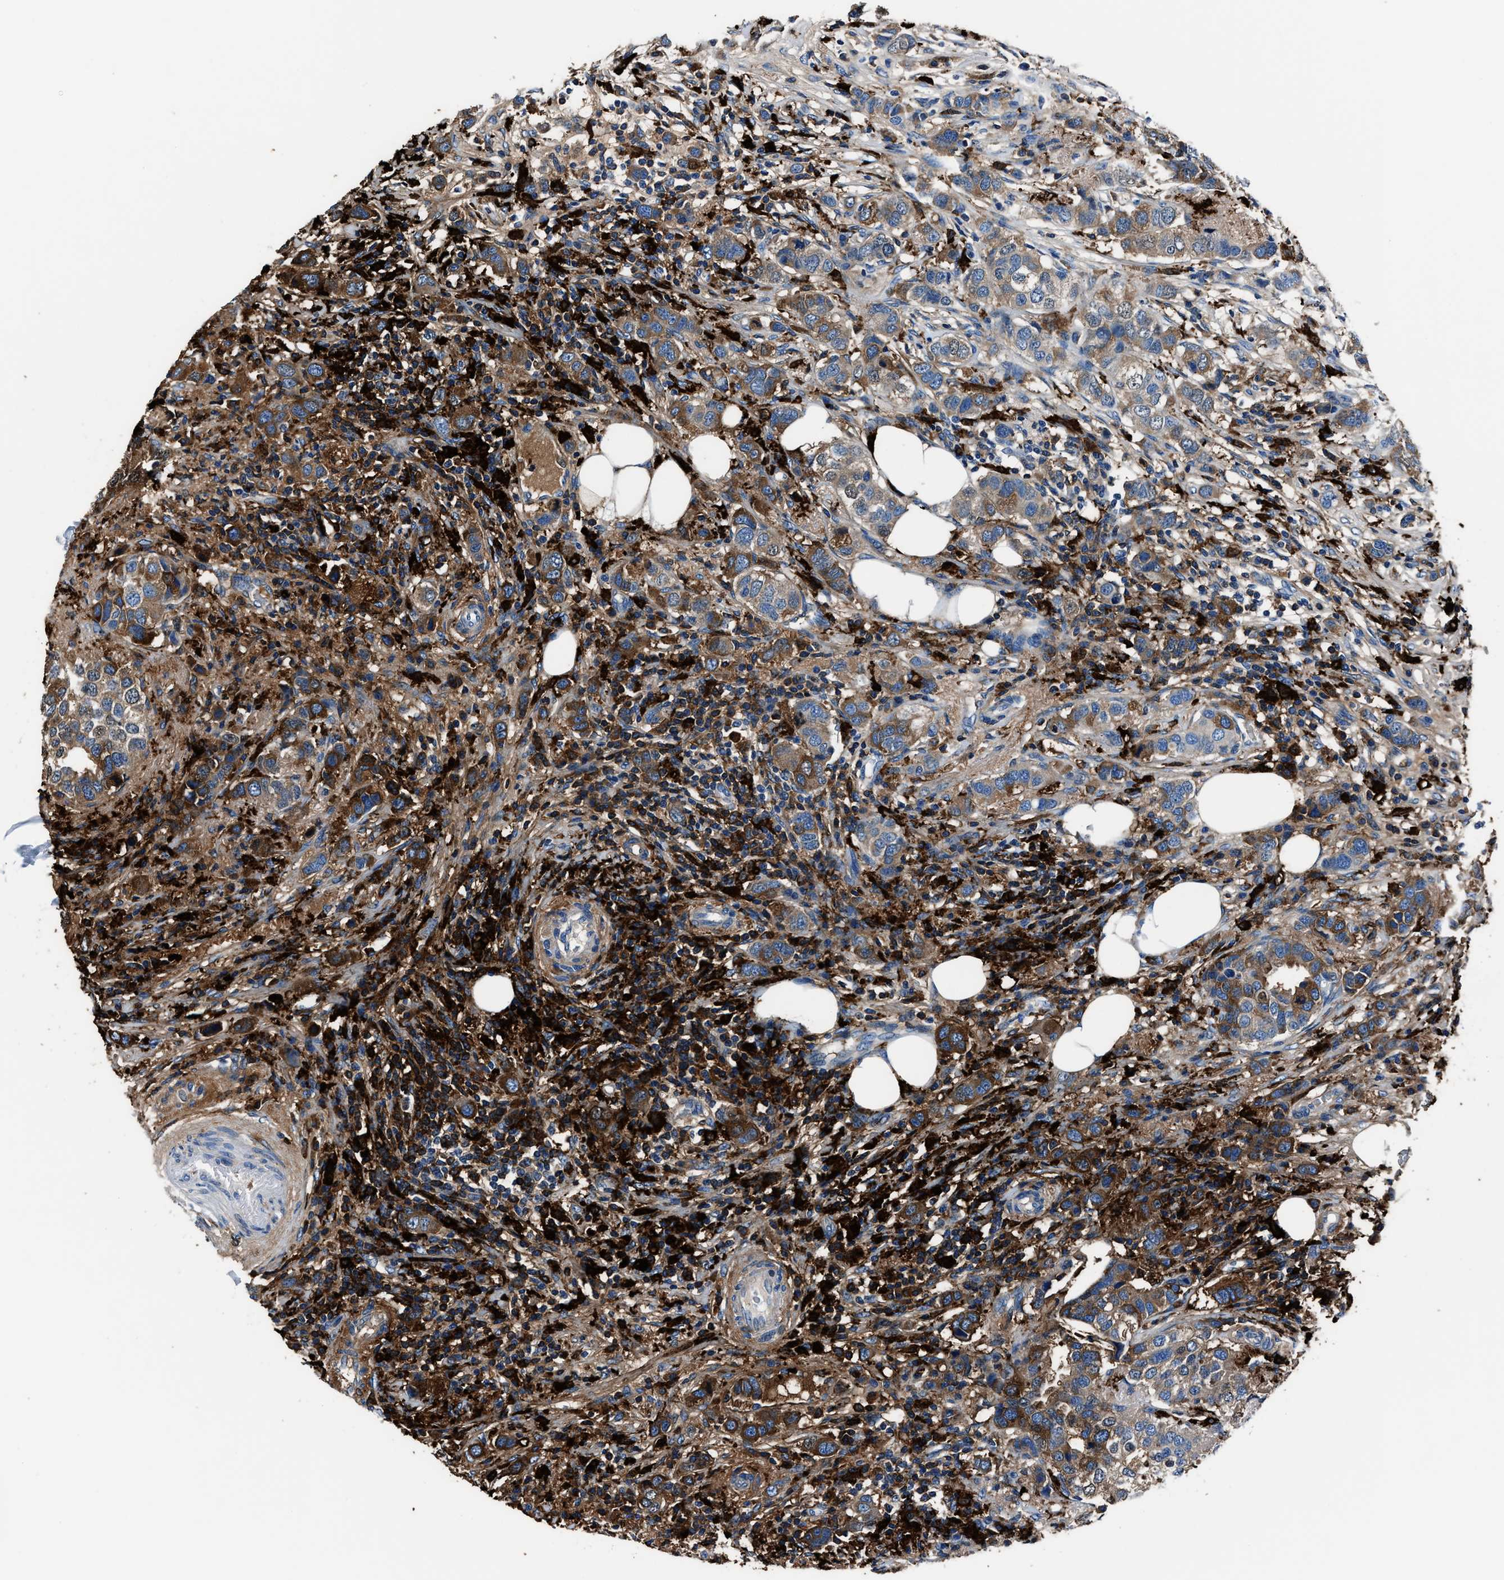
{"staining": {"intensity": "moderate", "quantity": "25%-75%", "location": "cytoplasmic/membranous"}, "tissue": "breast cancer", "cell_type": "Tumor cells", "image_type": "cancer", "snomed": [{"axis": "morphology", "description": "Duct carcinoma"}, {"axis": "topography", "description": "Breast"}], "caption": "IHC image of neoplastic tissue: breast cancer (infiltrating ductal carcinoma) stained using IHC exhibits medium levels of moderate protein expression localized specifically in the cytoplasmic/membranous of tumor cells, appearing as a cytoplasmic/membranous brown color.", "gene": "FTL", "patient": {"sex": "female", "age": 50}}